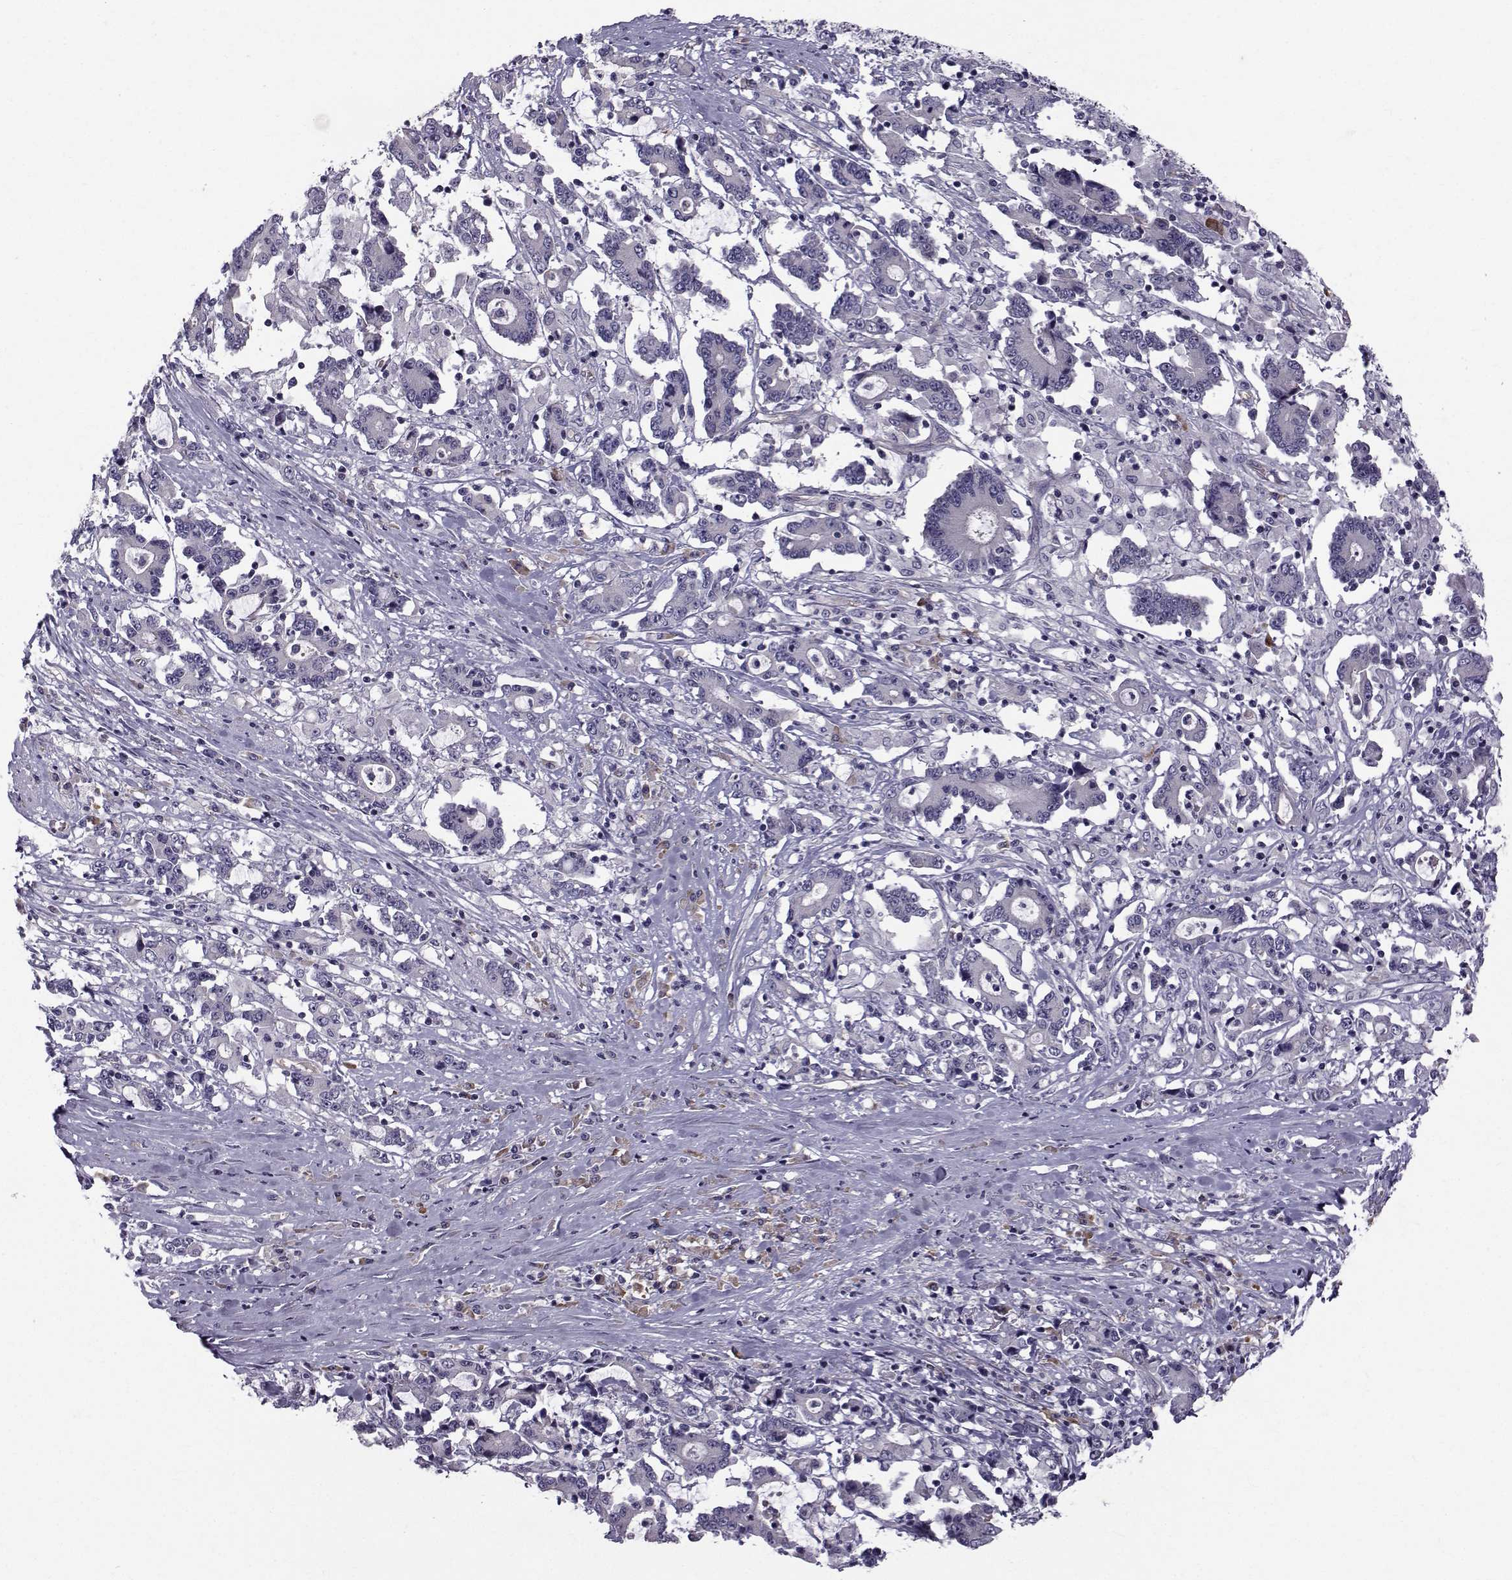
{"staining": {"intensity": "negative", "quantity": "none", "location": "none"}, "tissue": "stomach cancer", "cell_type": "Tumor cells", "image_type": "cancer", "snomed": [{"axis": "morphology", "description": "Adenocarcinoma, NOS"}, {"axis": "topography", "description": "Stomach, upper"}], "caption": "This image is of adenocarcinoma (stomach) stained with immunohistochemistry (IHC) to label a protein in brown with the nuclei are counter-stained blue. There is no staining in tumor cells.", "gene": "QPCT", "patient": {"sex": "male", "age": 68}}